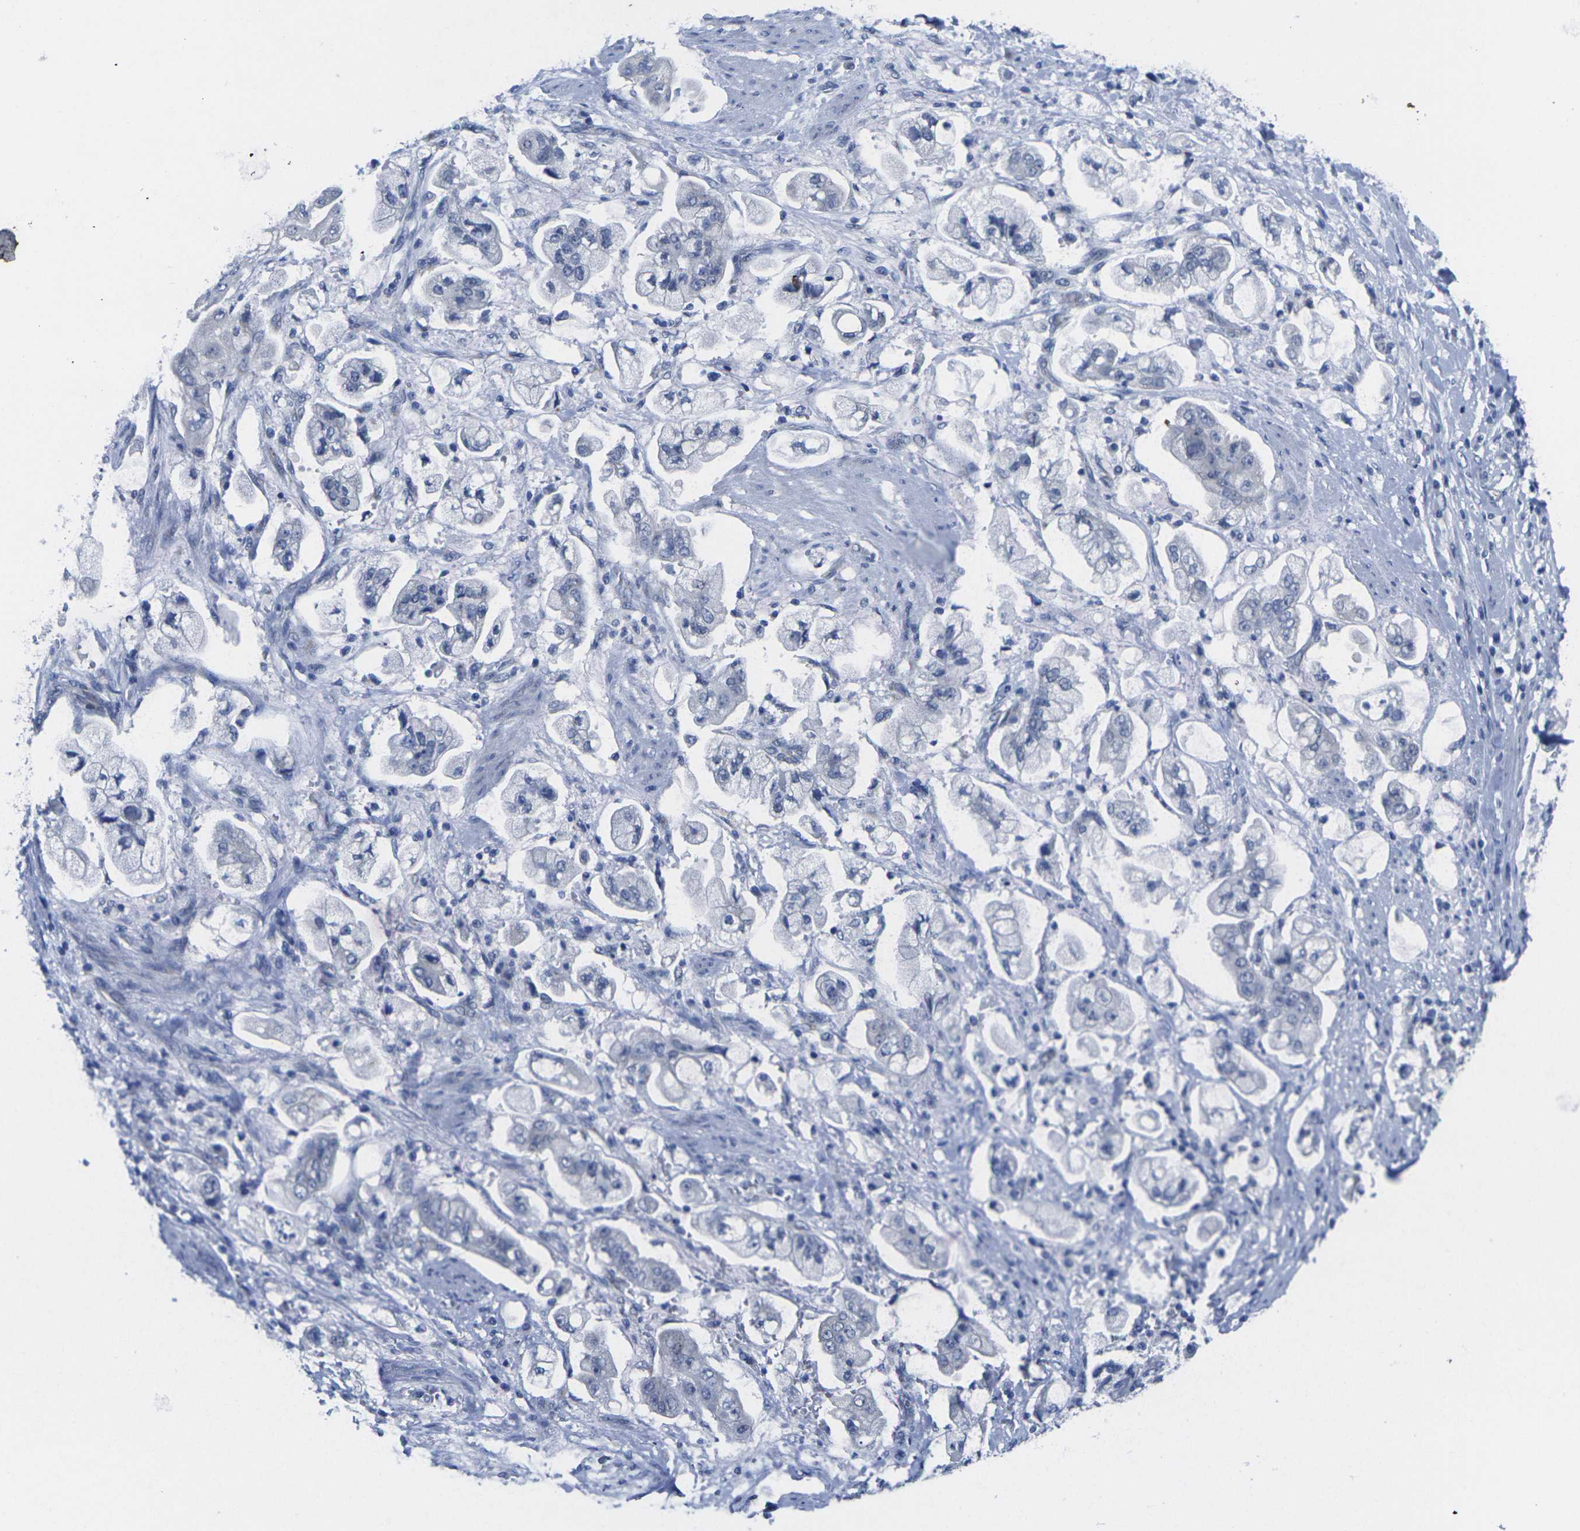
{"staining": {"intensity": "negative", "quantity": "none", "location": "none"}, "tissue": "stomach cancer", "cell_type": "Tumor cells", "image_type": "cancer", "snomed": [{"axis": "morphology", "description": "Adenocarcinoma, NOS"}, {"axis": "topography", "description": "Stomach"}], "caption": "Immunohistochemical staining of stomach cancer (adenocarcinoma) demonstrates no significant expression in tumor cells. (Brightfield microscopy of DAB (3,3'-diaminobenzidine) IHC at high magnification).", "gene": "CRK", "patient": {"sex": "male", "age": 62}}